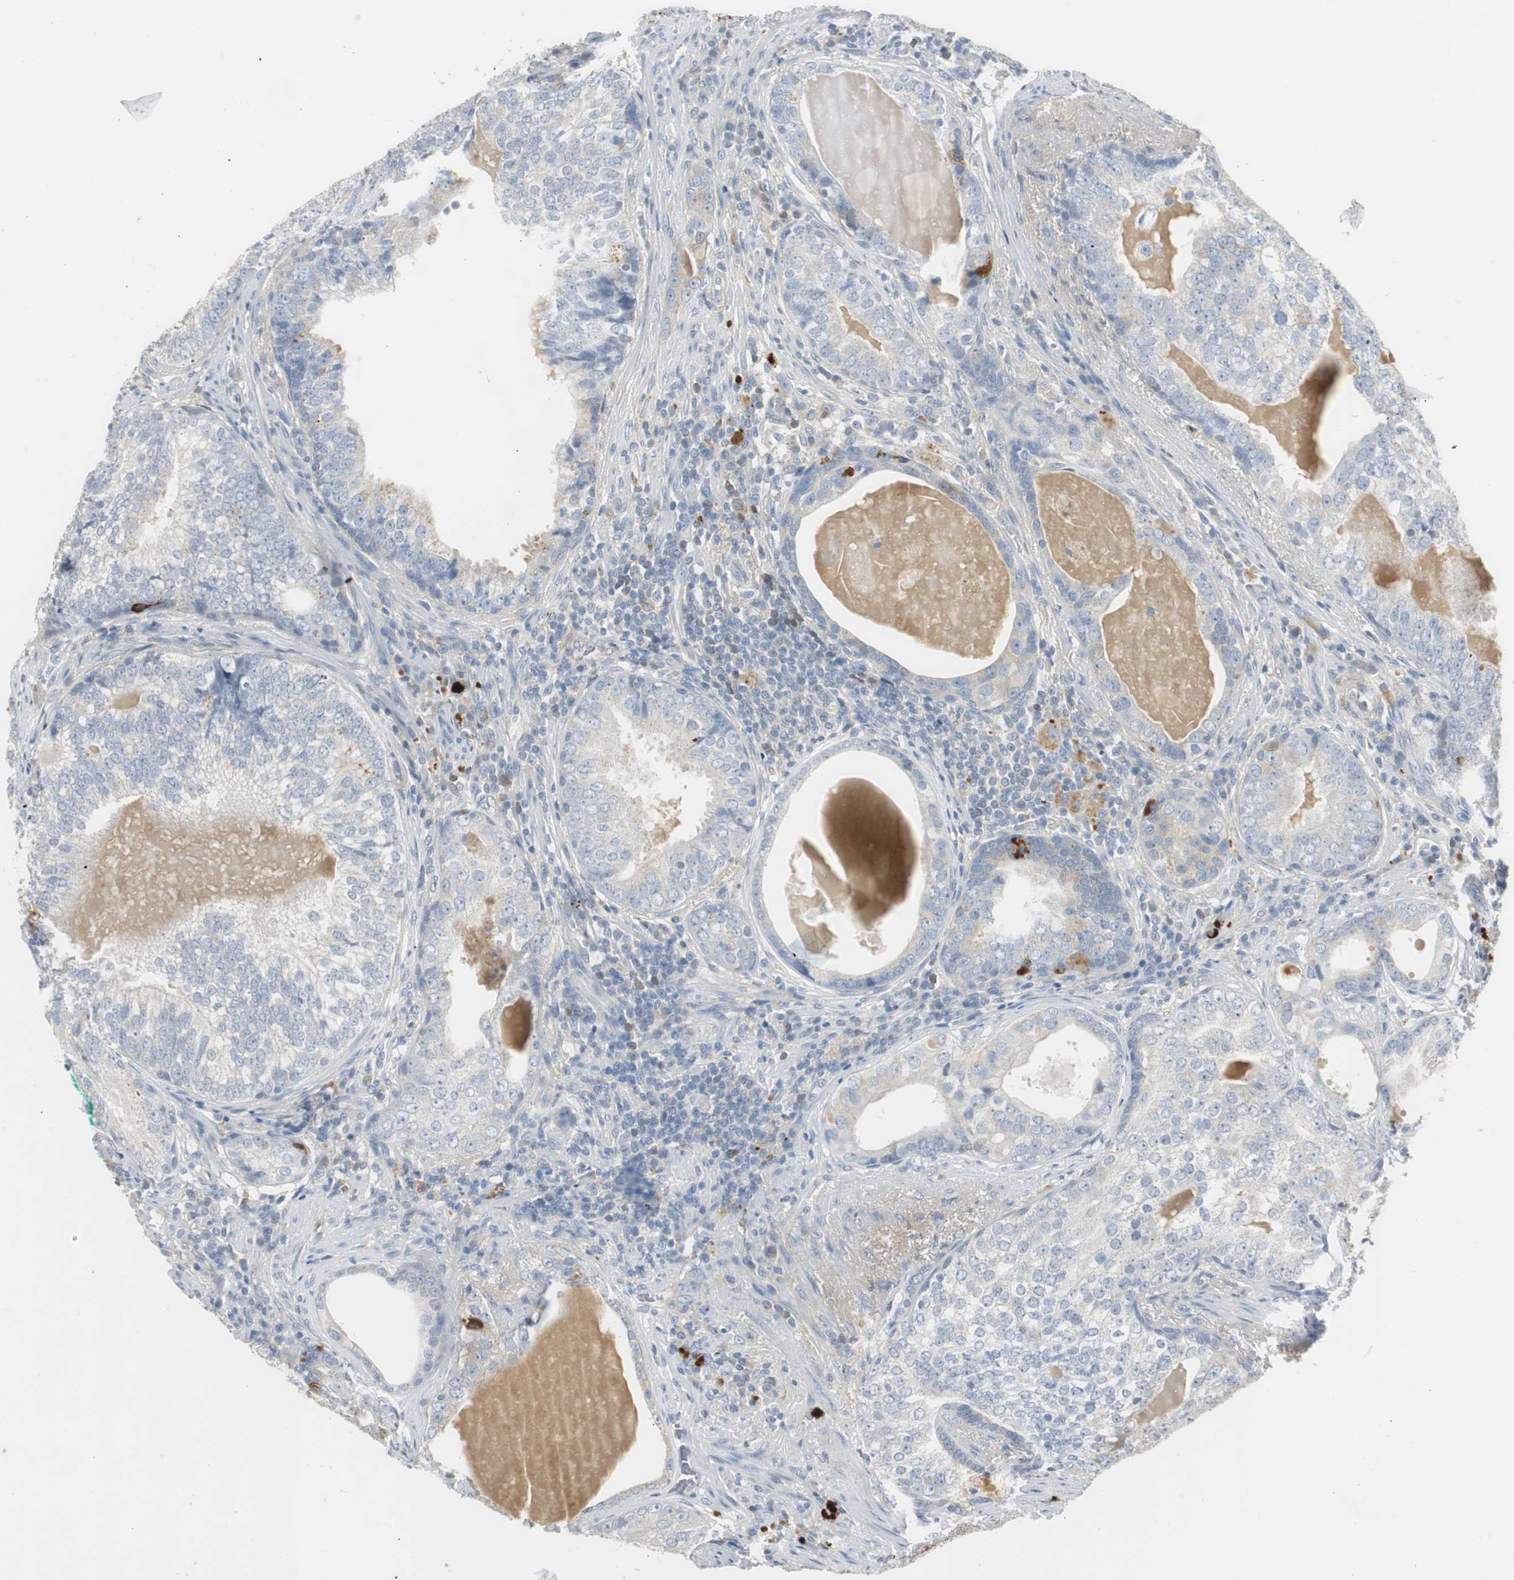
{"staining": {"intensity": "weak", "quantity": "<25%", "location": "cytoplasmic/membranous"}, "tissue": "prostate cancer", "cell_type": "Tumor cells", "image_type": "cancer", "snomed": [{"axis": "morphology", "description": "Adenocarcinoma, High grade"}, {"axis": "topography", "description": "Prostate"}], "caption": "High power microscopy micrograph of an IHC micrograph of prostate cancer (adenocarcinoma (high-grade)), revealing no significant expression in tumor cells.", "gene": "SERPINF1", "patient": {"sex": "male", "age": 66}}